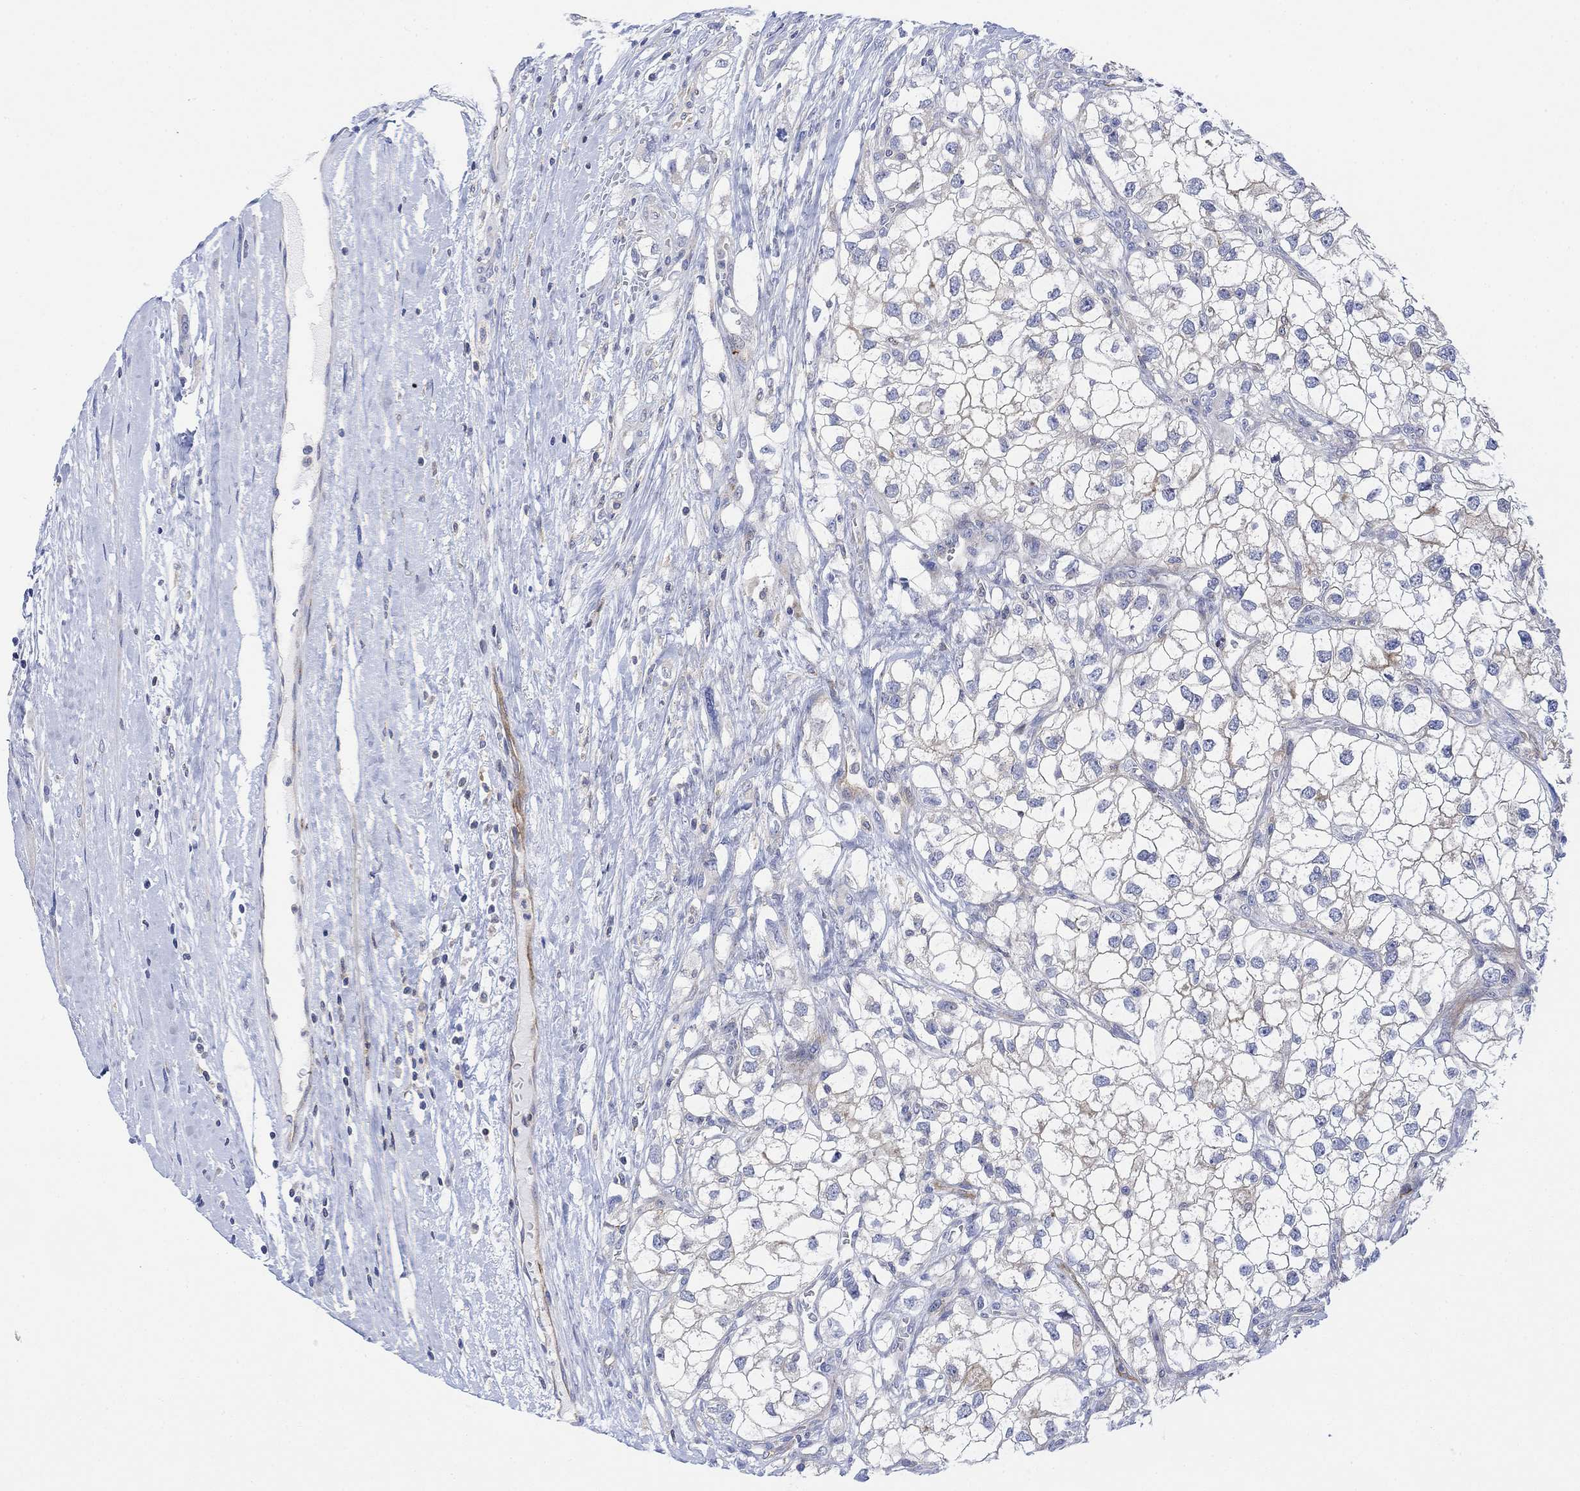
{"staining": {"intensity": "negative", "quantity": "none", "location": "none"}, "tissue": "renal cancer", "cell_type": "Tumor cells", "image_type": "cancer", "snomed": [{"axis": "morphology", "description": "Adenocarcinoma, NOS"}, {"axis": "topography", "description": "Kidney"}], "caption": "A high-resolution histopathology image shows immunohistochemistry staining of renal cancer, which reveals no significant expression in tumor cells.", "gene": "ARSK", "patient": {"sex": "male", "age": 59}}